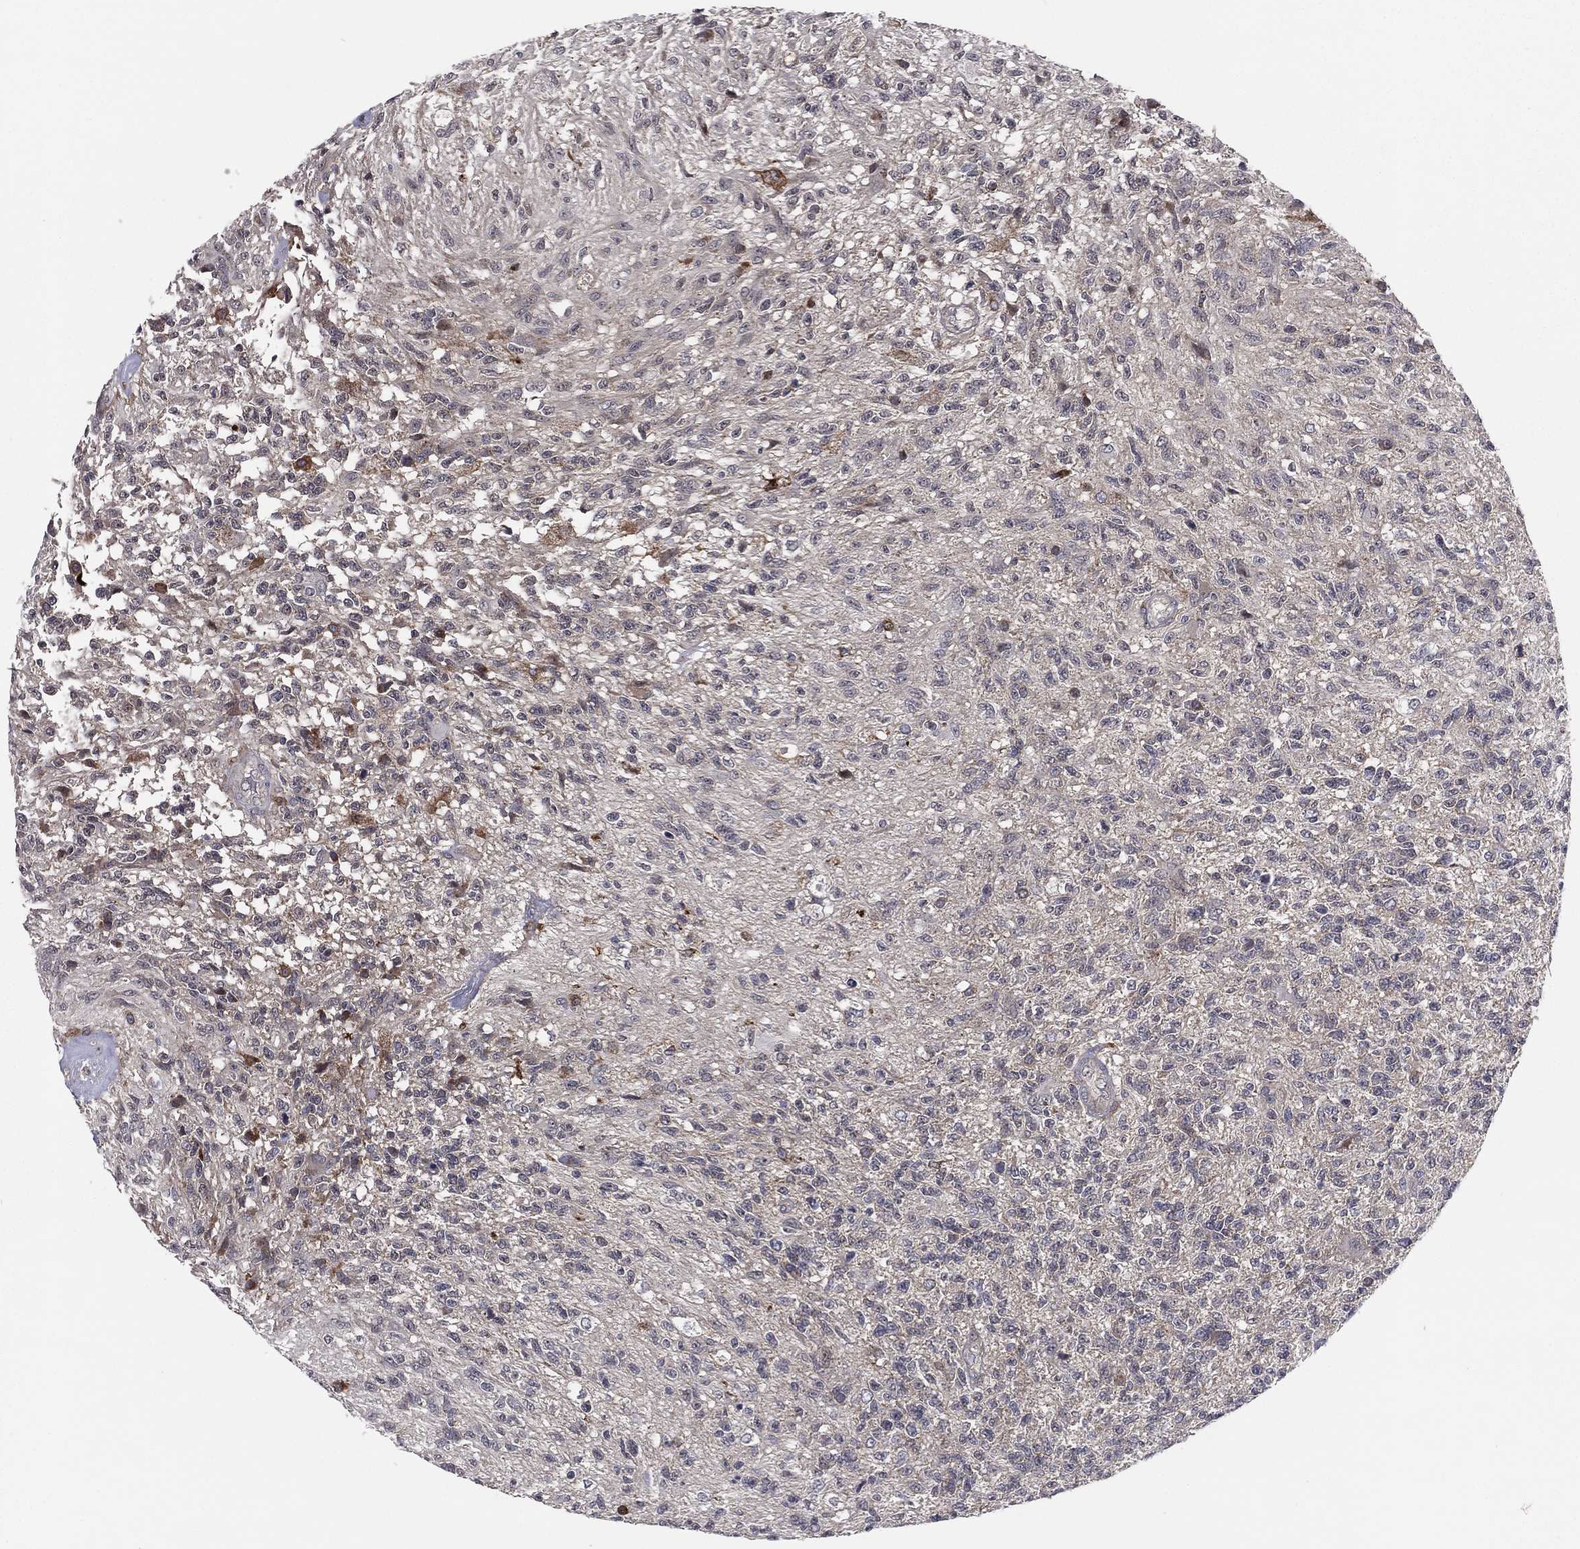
{"staining": {"intensity": "negative", "quantity": "none", "location": "none"}, "tissue": "glioma", "cell_type": "Tumor cells", "image_type": "cancer", "snomed": [{"axis": "morphology", "description": "Glioma, malignant, High grade"}, {"axis": "topography", "description": "Brain"}], "caption": "An immunohistochemistry micrograph of glioma is shown. There is no staining in tumor cells of glioma. (Immunohistochemistry, brightfield microscopy, high magnification).", "gene": "KAT14", "patient": {"sex": "male", "age": 56}}